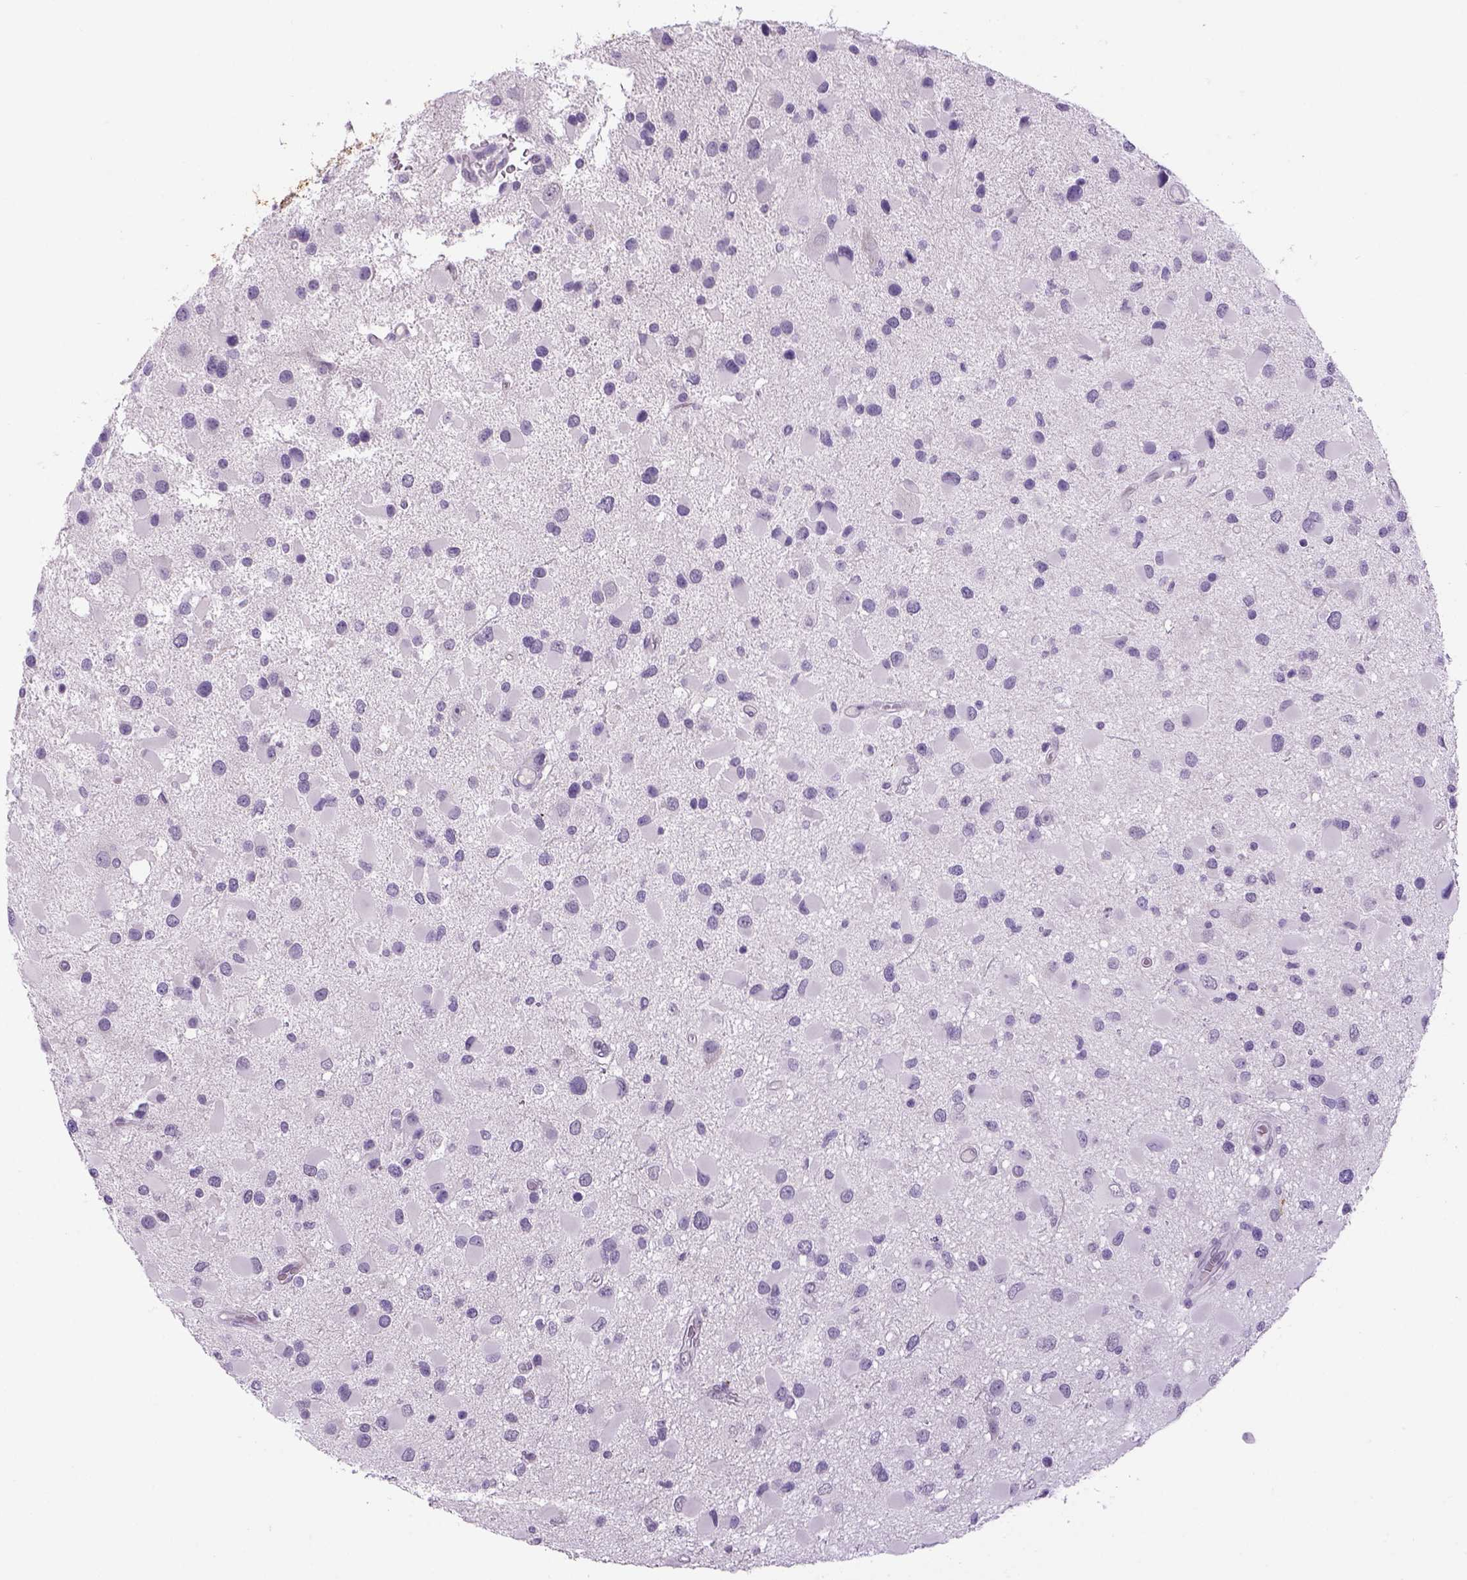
{"staining": {"intensity": "negative", "quantity": "none", "location": "none"}, "tissue": "glioma", "cell_type": "Tumor cells", "image_type": "cancer", "snomed": [{"axis": "morphology", "description": "Glioma, malignant, Low grade"}, {"axis": "topography", "description": "Brain"}], "caption": "A photomicrograph of human malignant glioma (low-grade) is negative for staining in tumor cells. Brightfield microscopy of IHC stained with DAB (3,3'-diaminobenzidine) (brown) and hematoxylin (blue), captured at high magnification.", "gene": "DBH", "patient": {"sex": "female", "age": 32}}